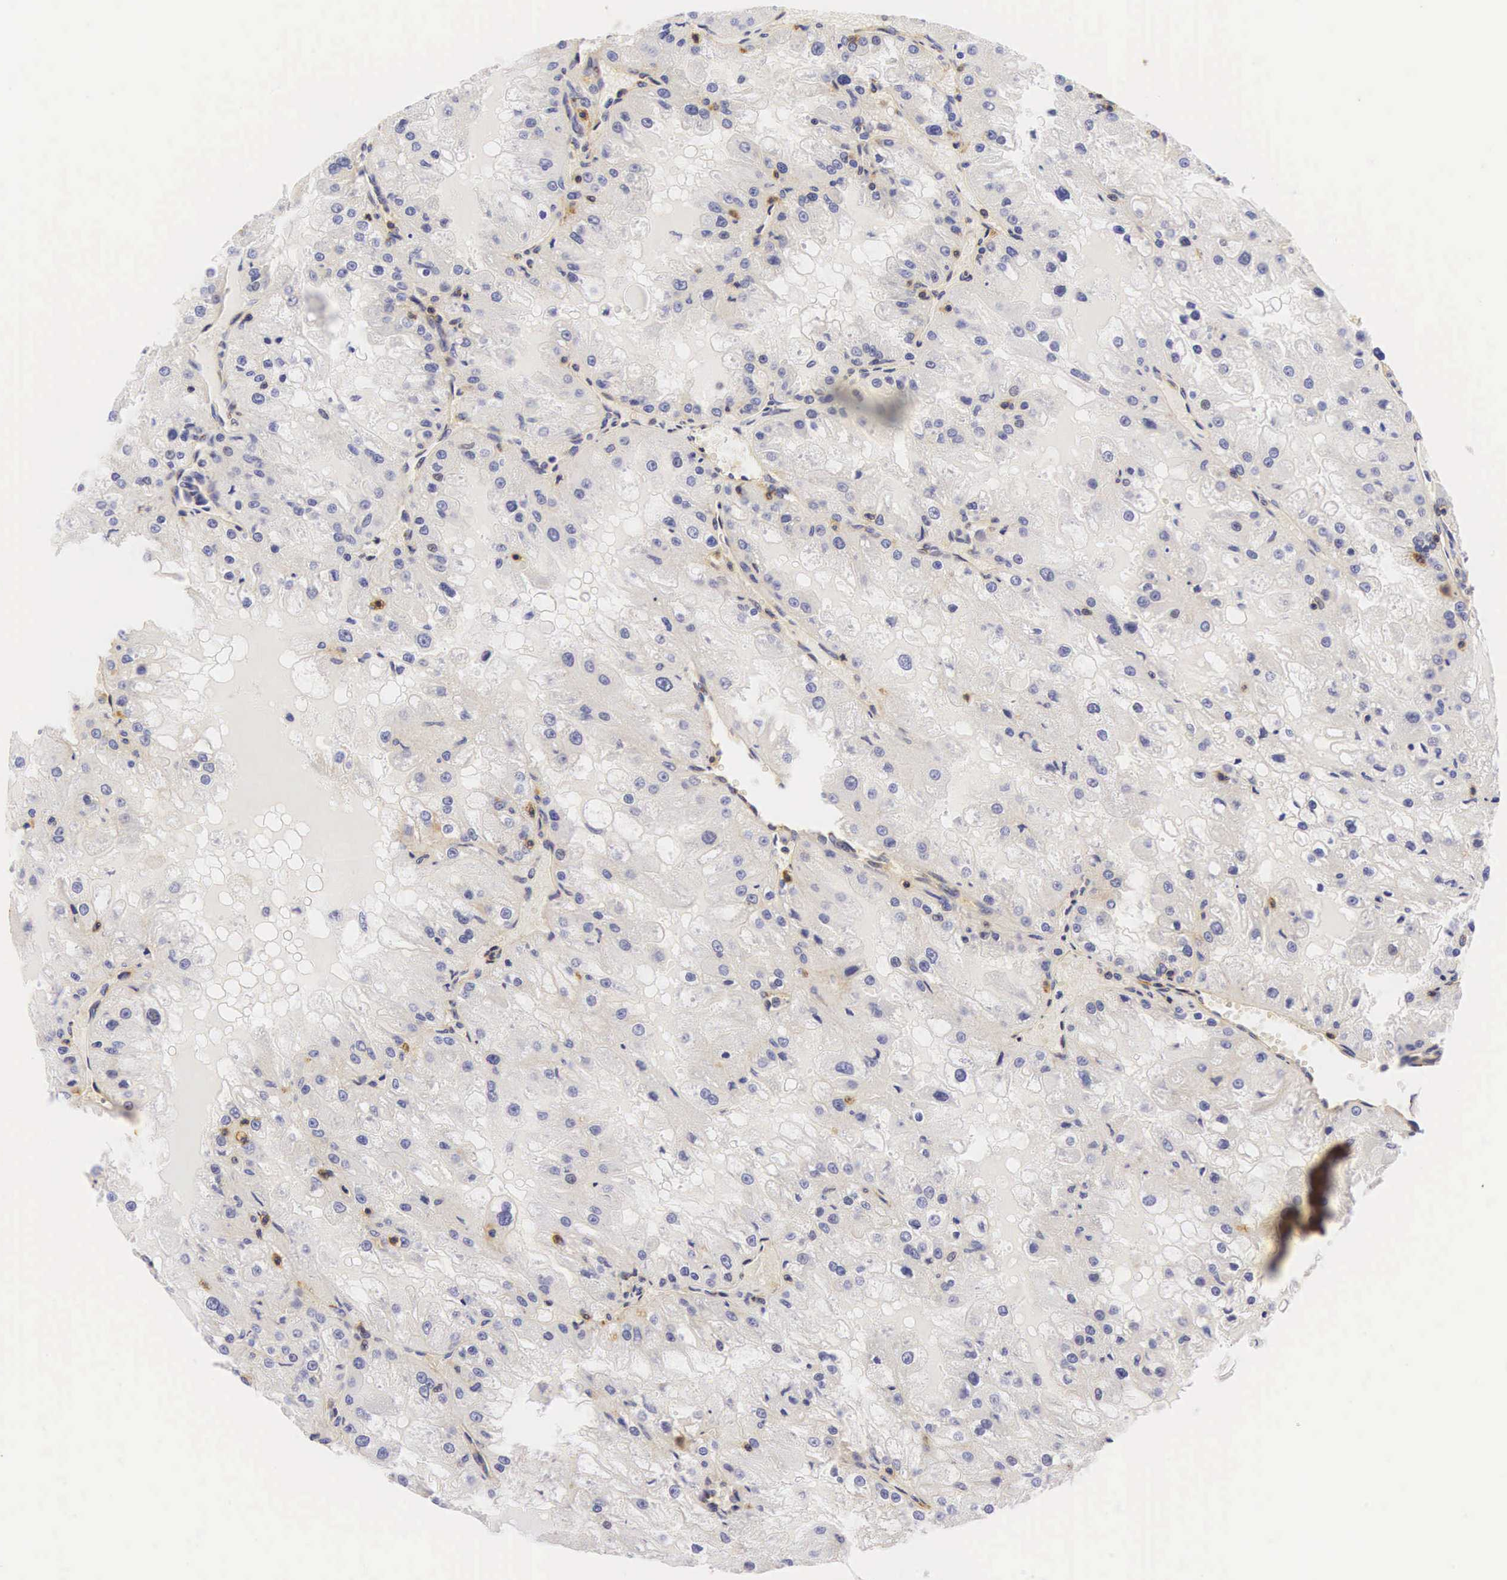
{"staining": {"intensity": "negative", "quantity": "none", "location": "none"}, "tissue": "renal cancer", "cell_type": "Tumor cells", "image_type": "cancer", "snomed": [{"axis": "morphology", "description": "Adenocarcinoma, NOS"}, {"axis": "topography", "description": "Kidney"}], "caption": "Tumor cells are negative for brown protein staining in renal adenocarcinoma.", "gene": "CD99", "patient": {"sex": "female", "age": 74}}